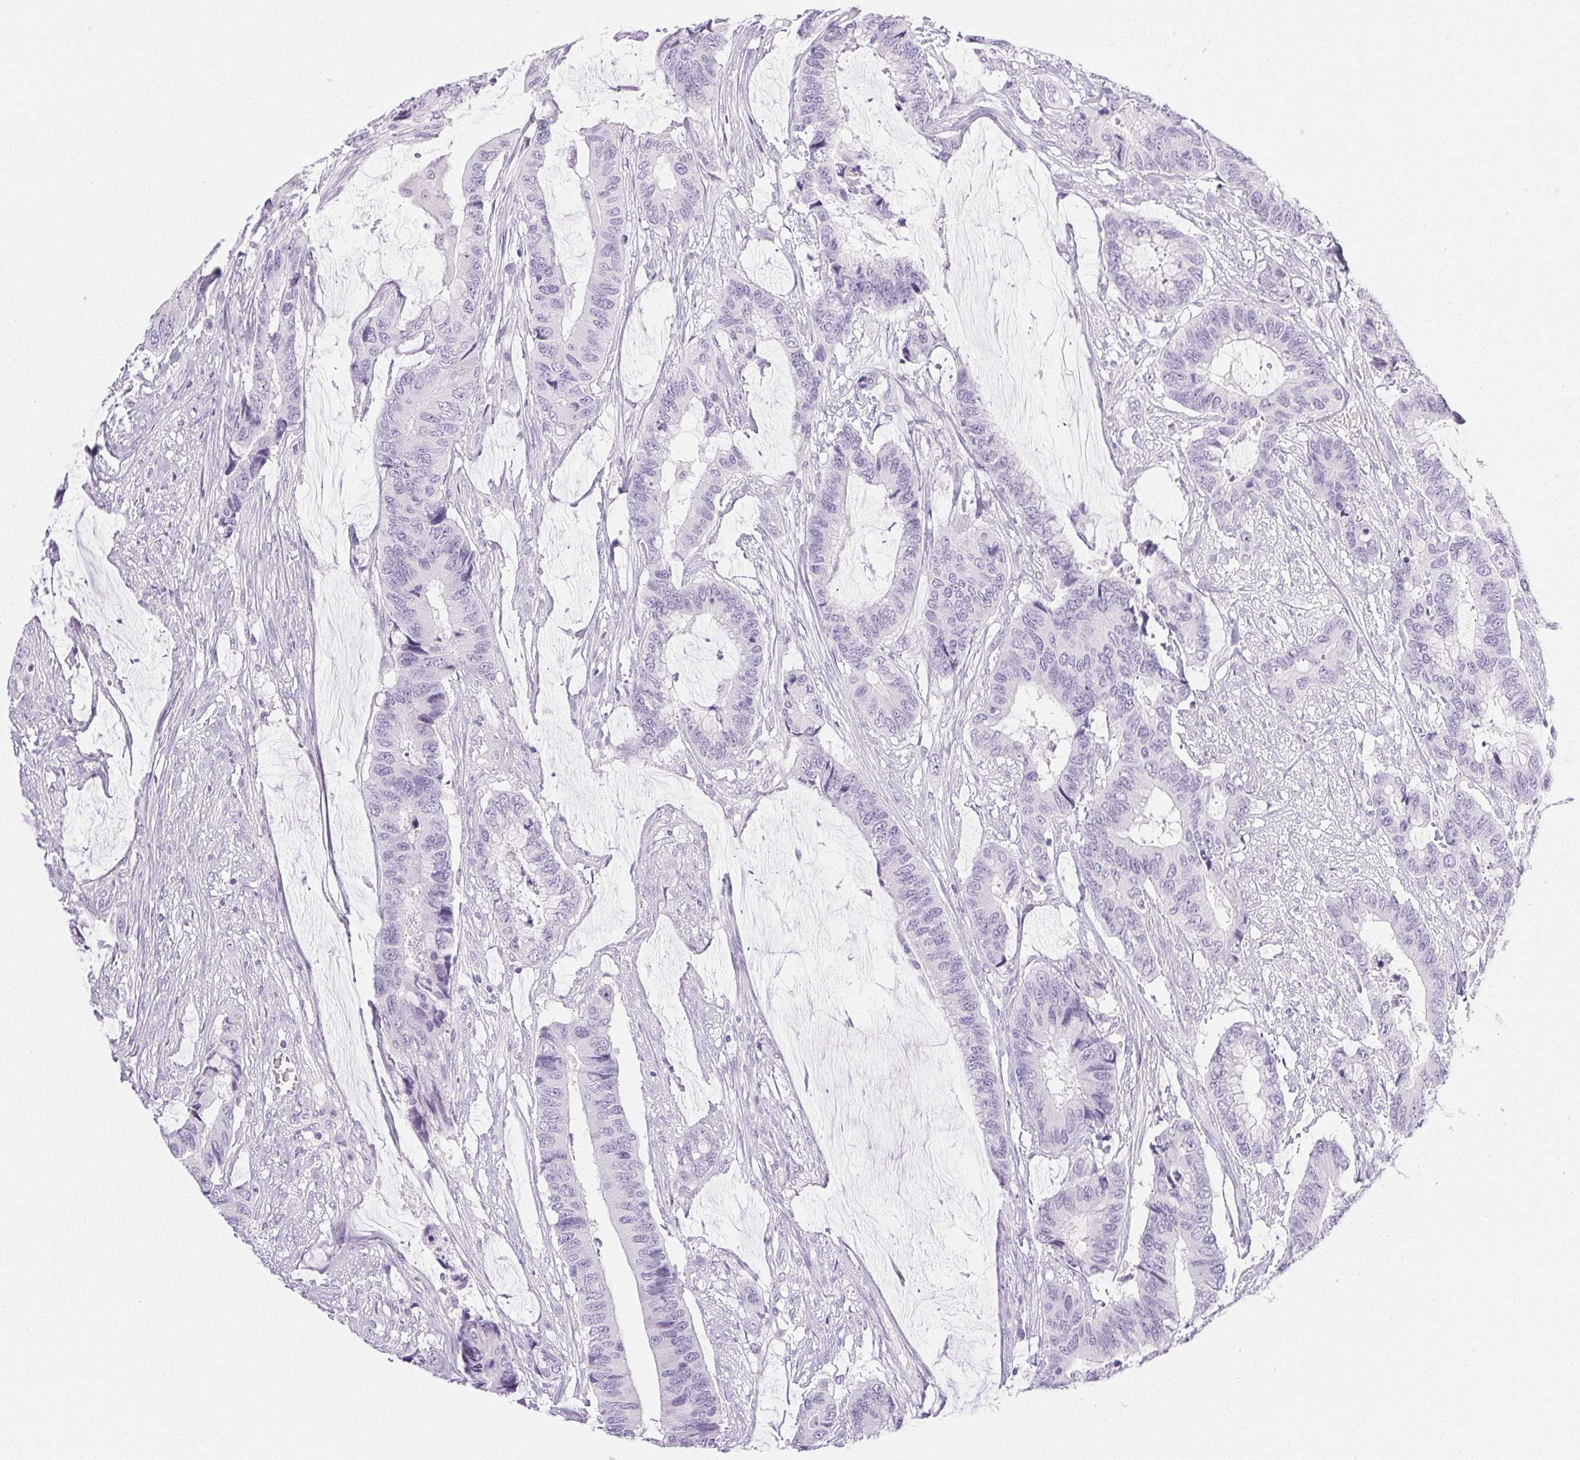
{"staining": {"intensity": "negative", "quantity": "none", "location": "none"}, "tissue": "colorectal cancer", "cell_type": "Tumor cells", "image_type": "cancer", "snomed": [{"axis": "morphology", "description": "Adenocarcinoma, NOS"}, {"axis": "topography", "description": "Rectum"}], "caption": "Tumor cells show no significant protein staining in colorectal cancer (adenocarcinoma).", "gene": "CPB1", "patient": {"sex": "female", "age": 59}}